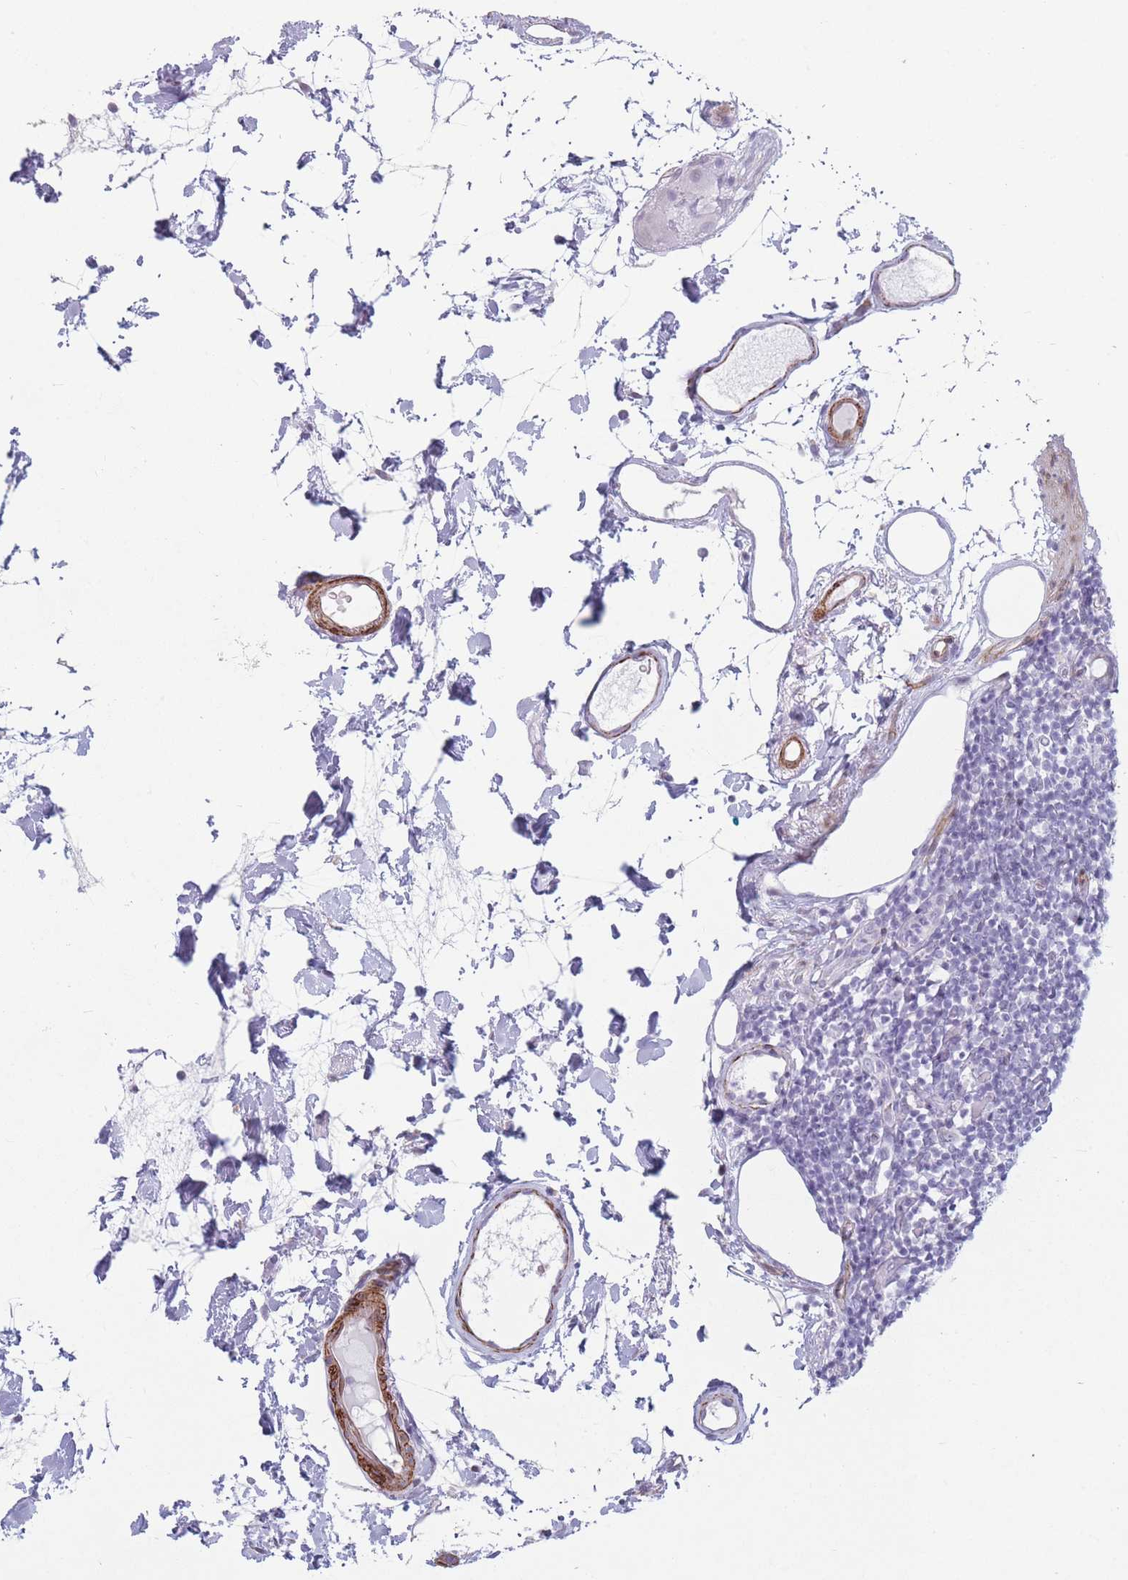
{"staining": {"intensity": "moderate", "quantity": ">75%", "location": "cytoplasmic/membranous"}, "tissue": "colon", "cell_type": "Endothelial cells", "image_type": "normal", "snomed": [{"axis": "morphology", "description": "Normal tissue, NOS"}, {"axis": "topography", "description": "Colon"}], "caption": "Unremarkable colon was stained to show a protein in brown. There is medium levels of moderate cytoplasmic/membranous expression in approximately >75% of endothelial cells. (DAB IHC with brightfield microscopy, high magnification).", "gene": "IFNA10", "patient": {"sex": "female", "age": 84}}